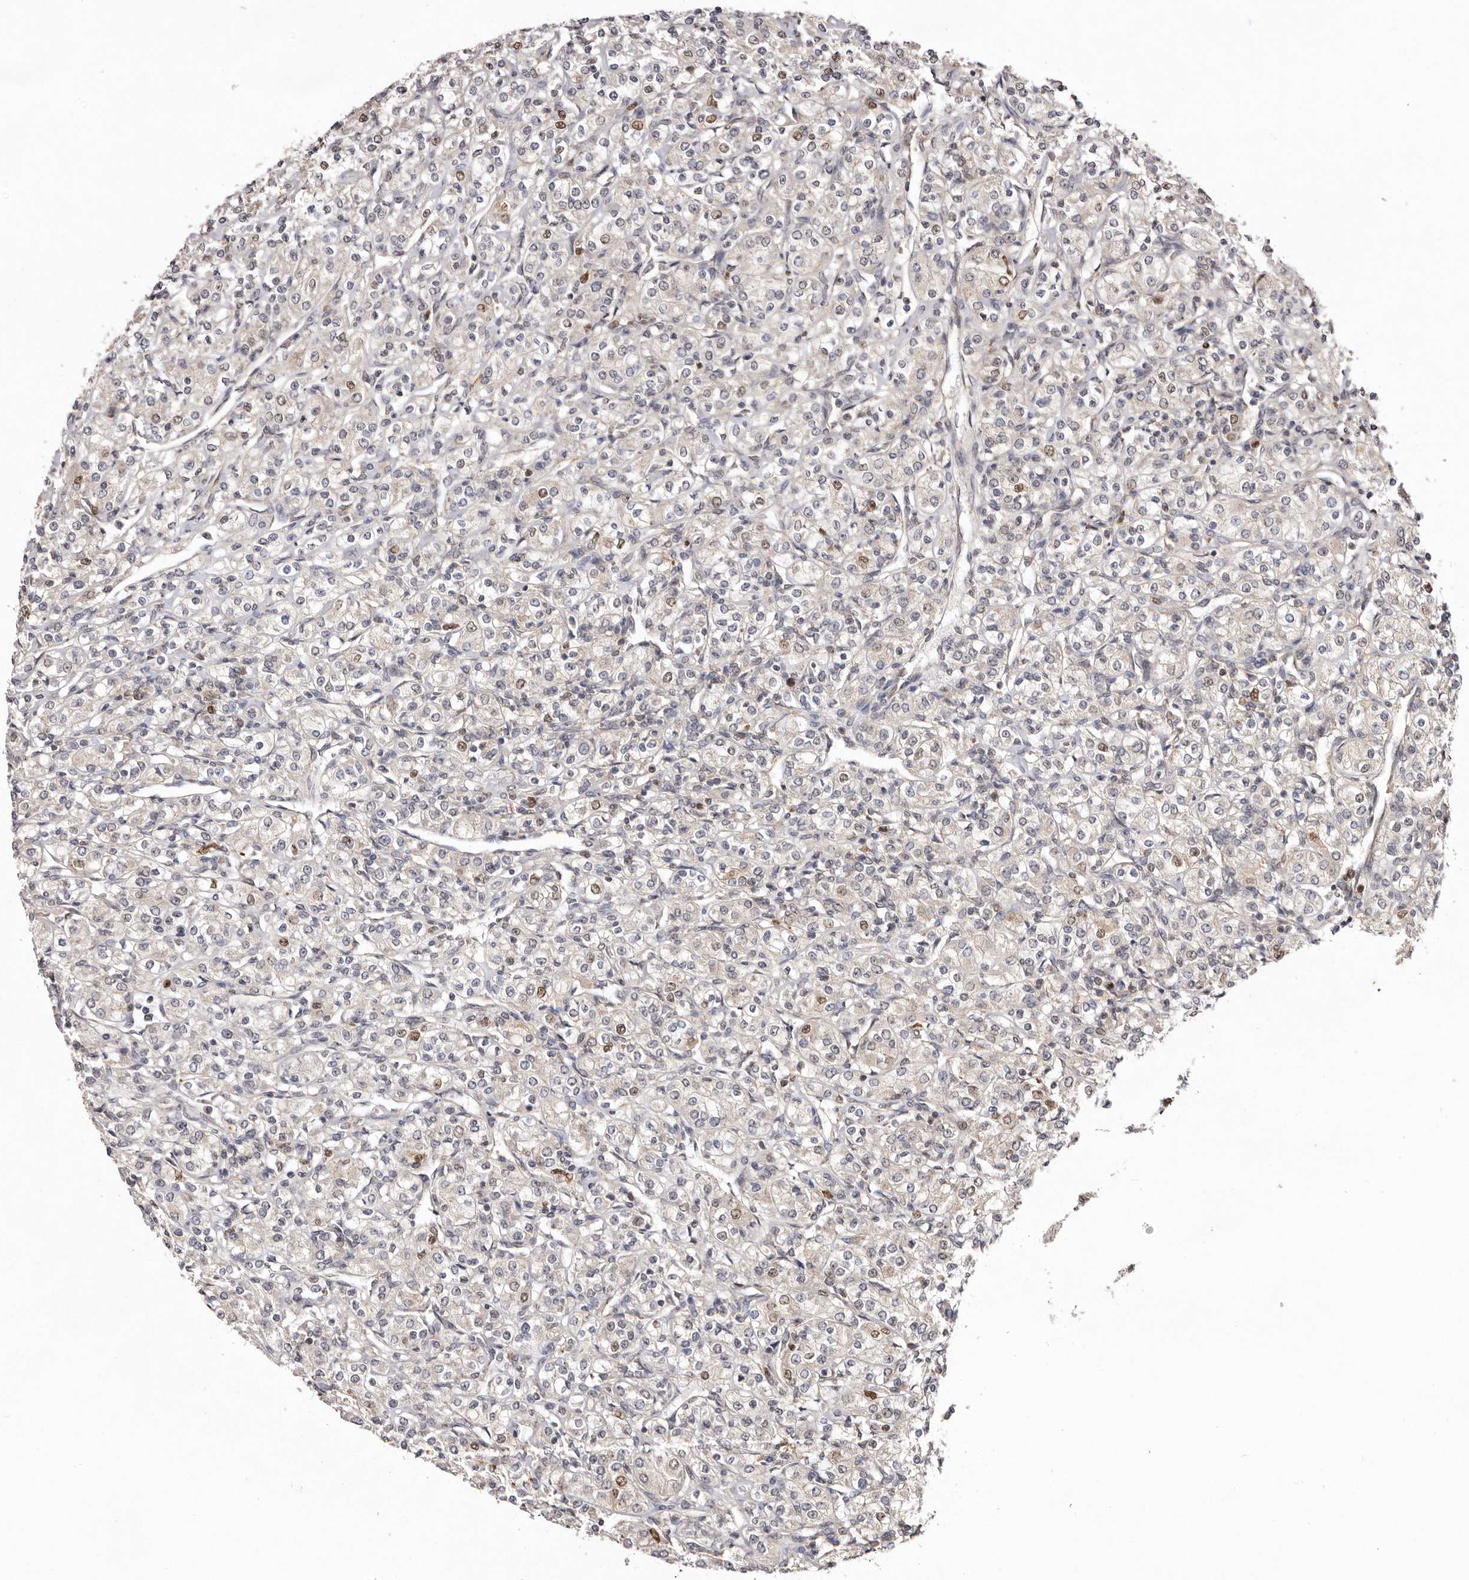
{"staining": {"intensity": "moderate", "quantity": "<25%", "location": "nuclear"}, "tissue": "renal cancer", "cell_type": "Tumor cells", "image_type": "cancer", "snomed": [{"axis": "morphology", "description": "Adenocarcinoma, NOS"}, {"axis": "topography", "description": "Kidney"}], "caption": "A brown stain highlights moderate nuclear expression of a protein in human adenocarcinoma (renal) tumor cells.", "gene": "NOTCH1", "patient": {"sex": "male", "age": 77}}